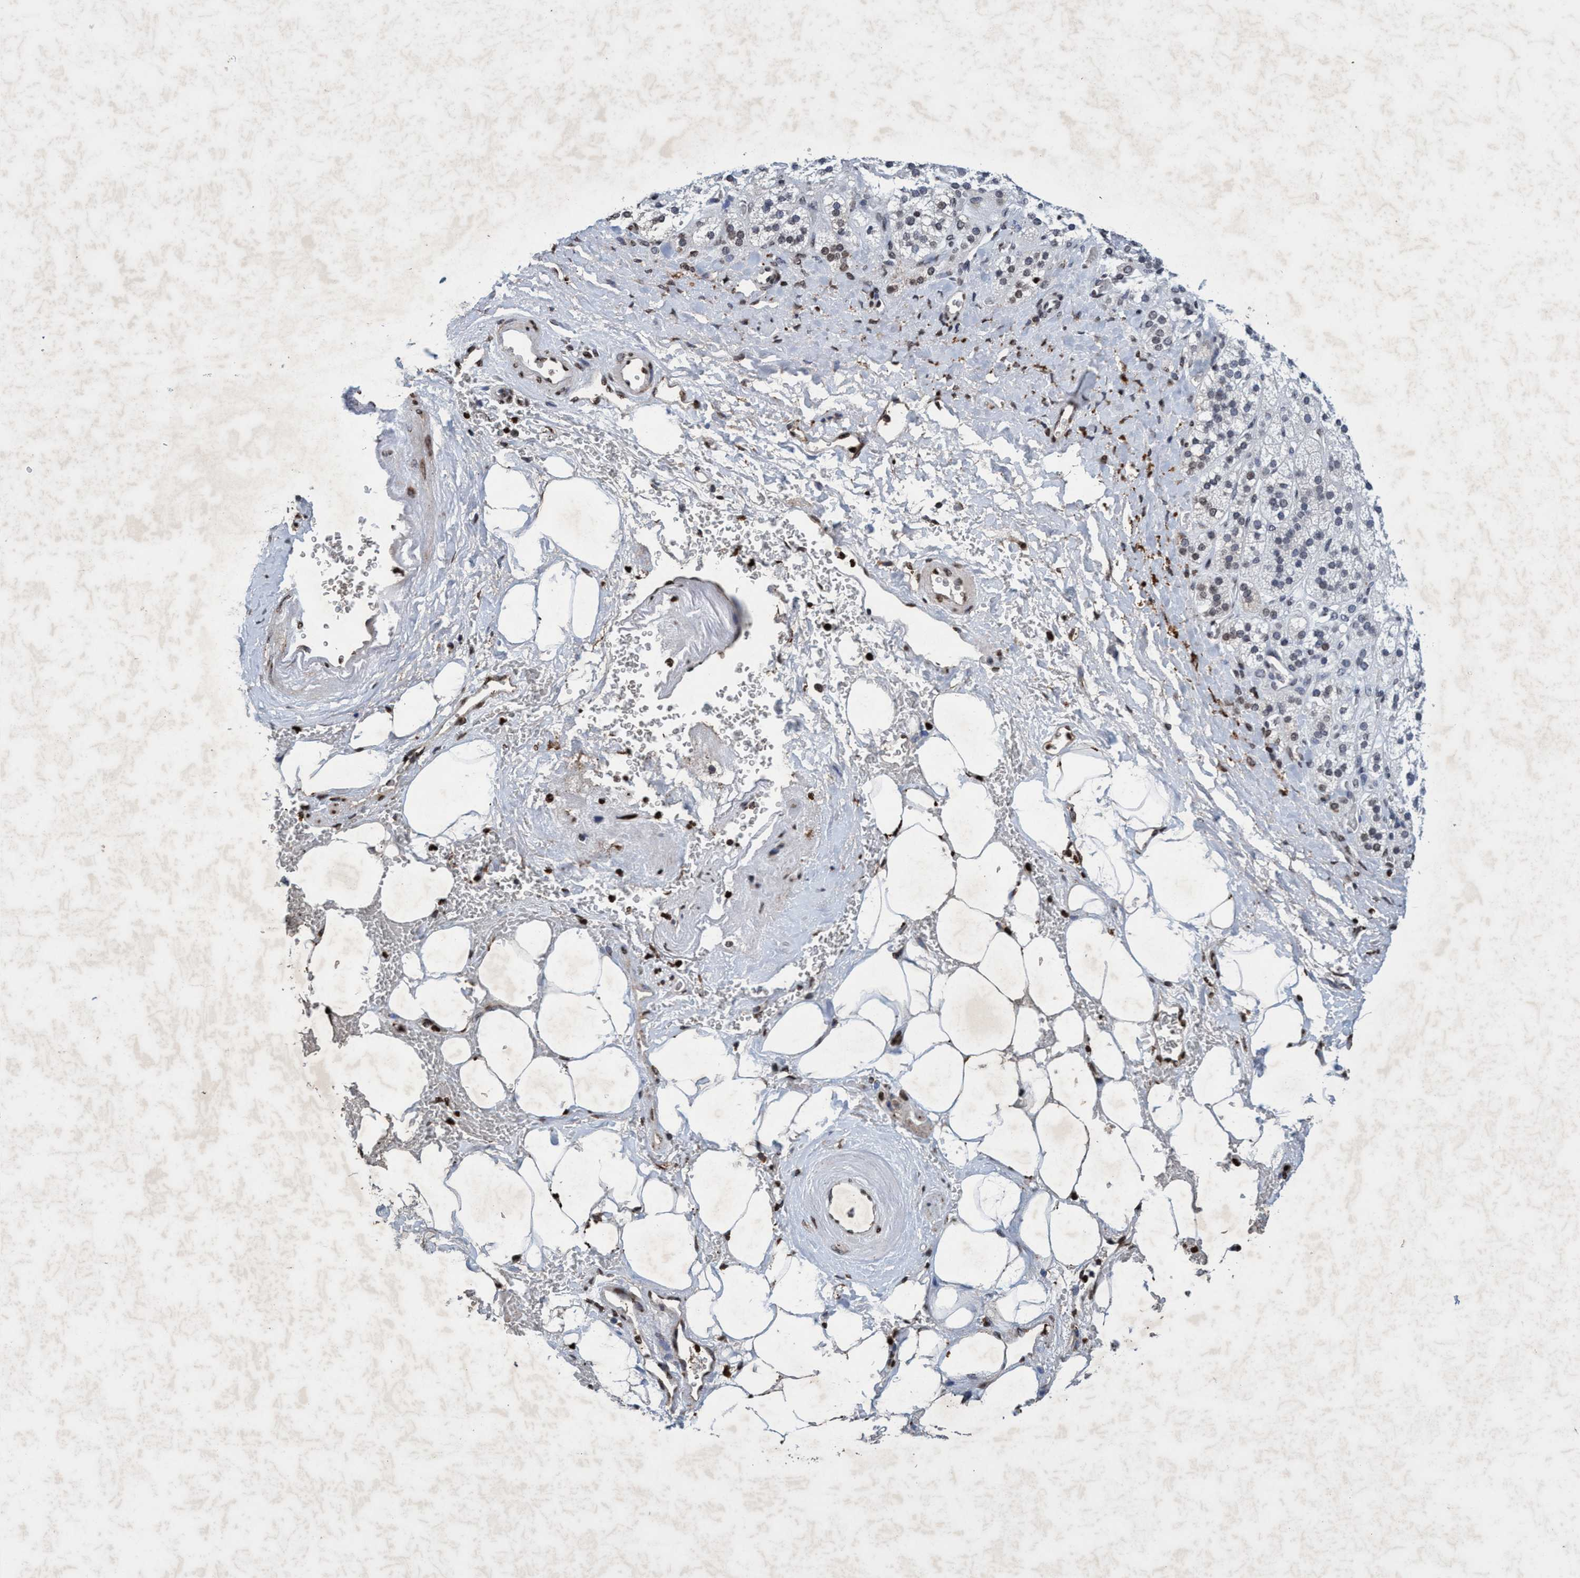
{"staining": {"intensity": "moderate", "quantity": "<25%", "location": "cytoplasmic/membranous,nuclear"}, "tissue": "adrenal gland", "cell_type": "Glandular cells", "image_type": "normal", "snomed": [{"axis": "morphology", "description": "Normal tissue, NOS"}, {"axis": "topography", "description": "Adrenal gland"}], "caption": "A histopathology image of human adrenal gland stained for a protein displays moderate cytoplasmic/membranous,nuclear brown staining in glandular cells.", "gene": "GRB14", "patient": {"sex": "male", "age": 56}}